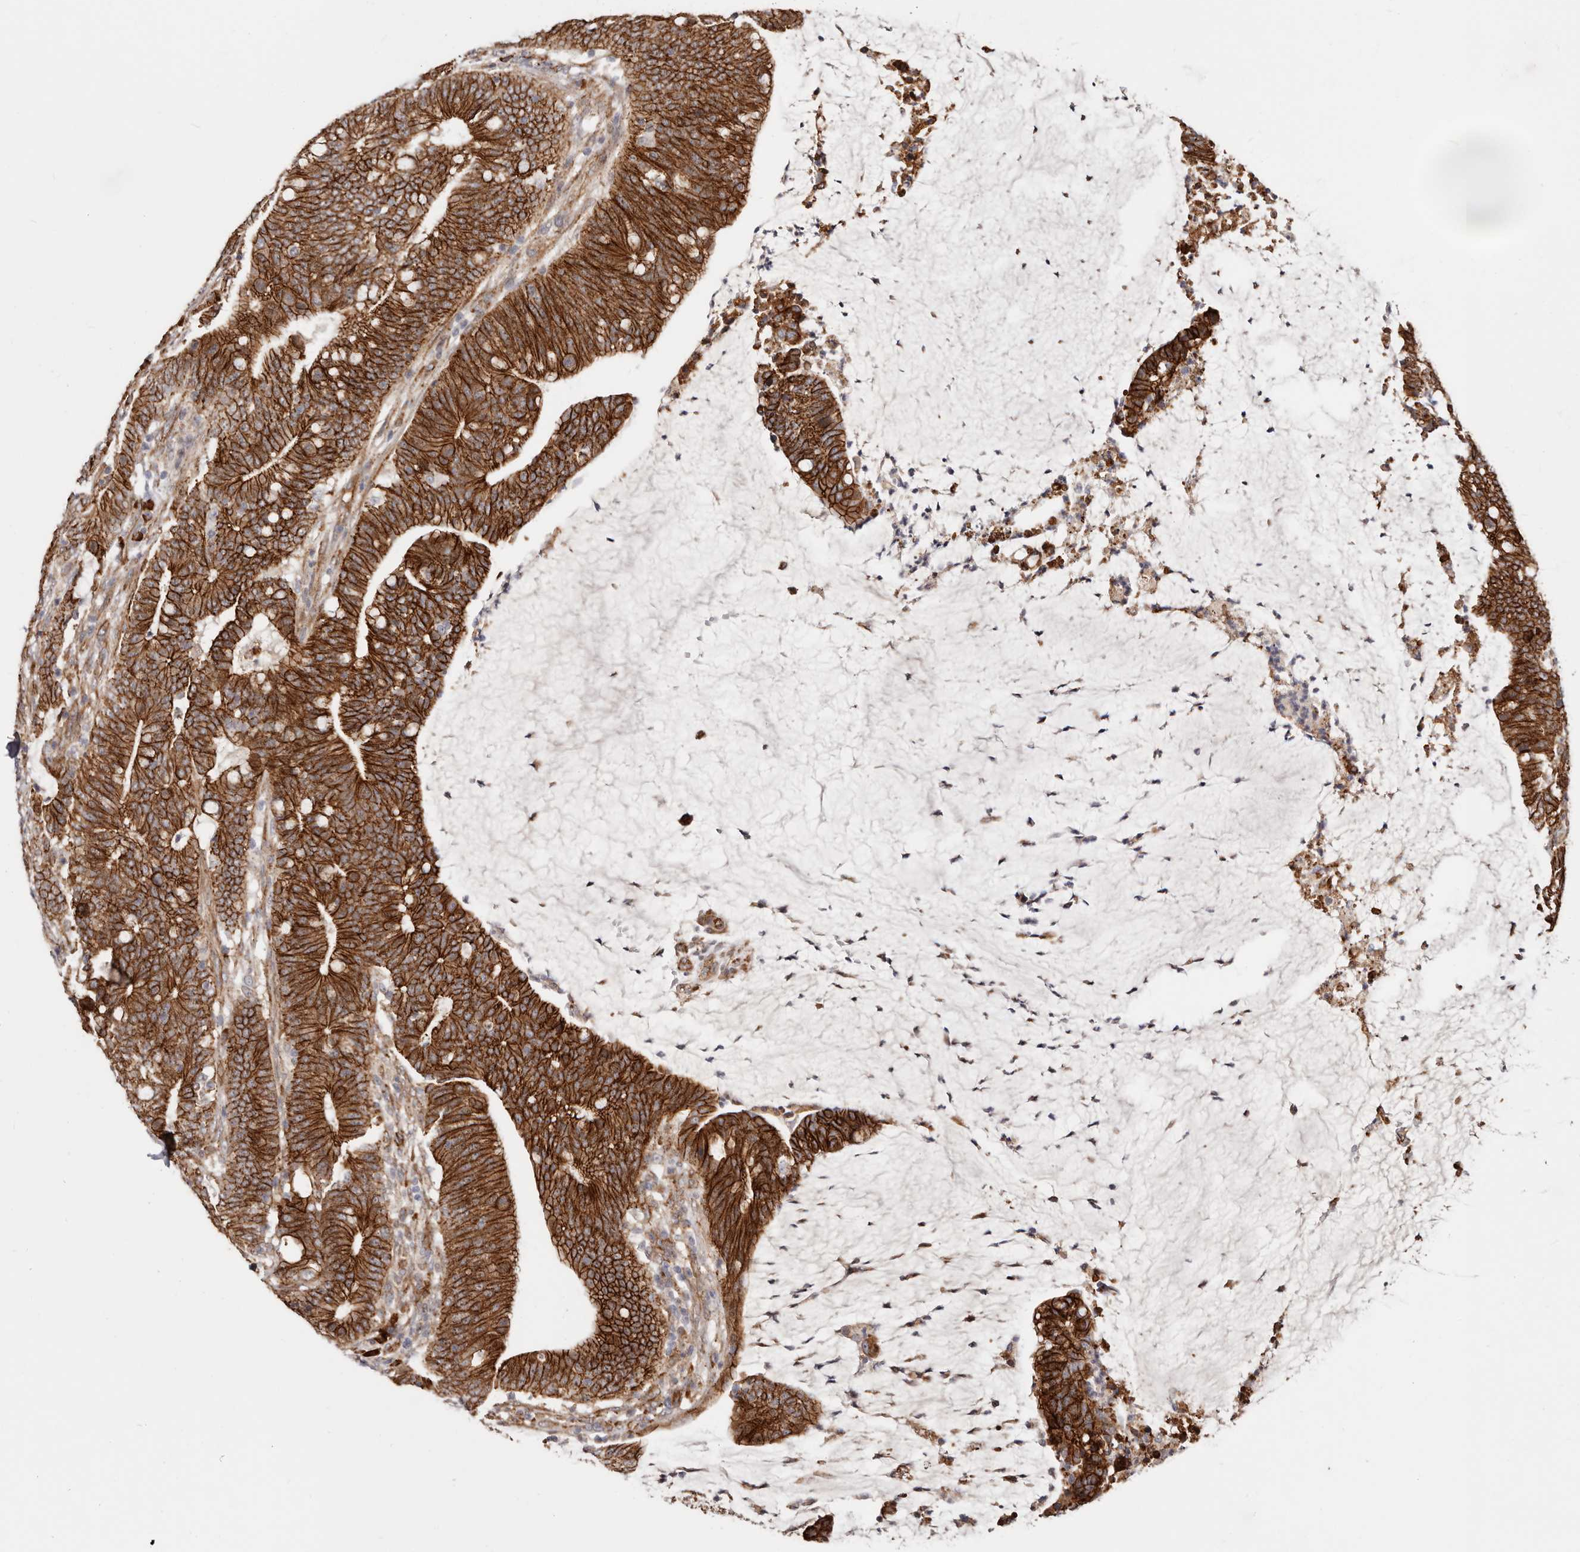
{"staining": {"intensity": "strong", "quantity": ">75%", "location": "cytoplasmic/membranous"}, "tissue": "colorectal cancer", "cell_type": "Tumor cells", "image_type": "cancer", "snomed": [{"axis": "morphology", "description": "Adenocarcinoma, NOS"}, {"axis": "topography", "description": "Colon"}], "caption": "Protein analysis of colorectal cancer (adenocarcinoma) tissue displays strong cytoplasmic/membranous staining in about >75% of tumor cells.", "gene": "CTNNB1", "patient": {"sex": "female", "age": 66}}